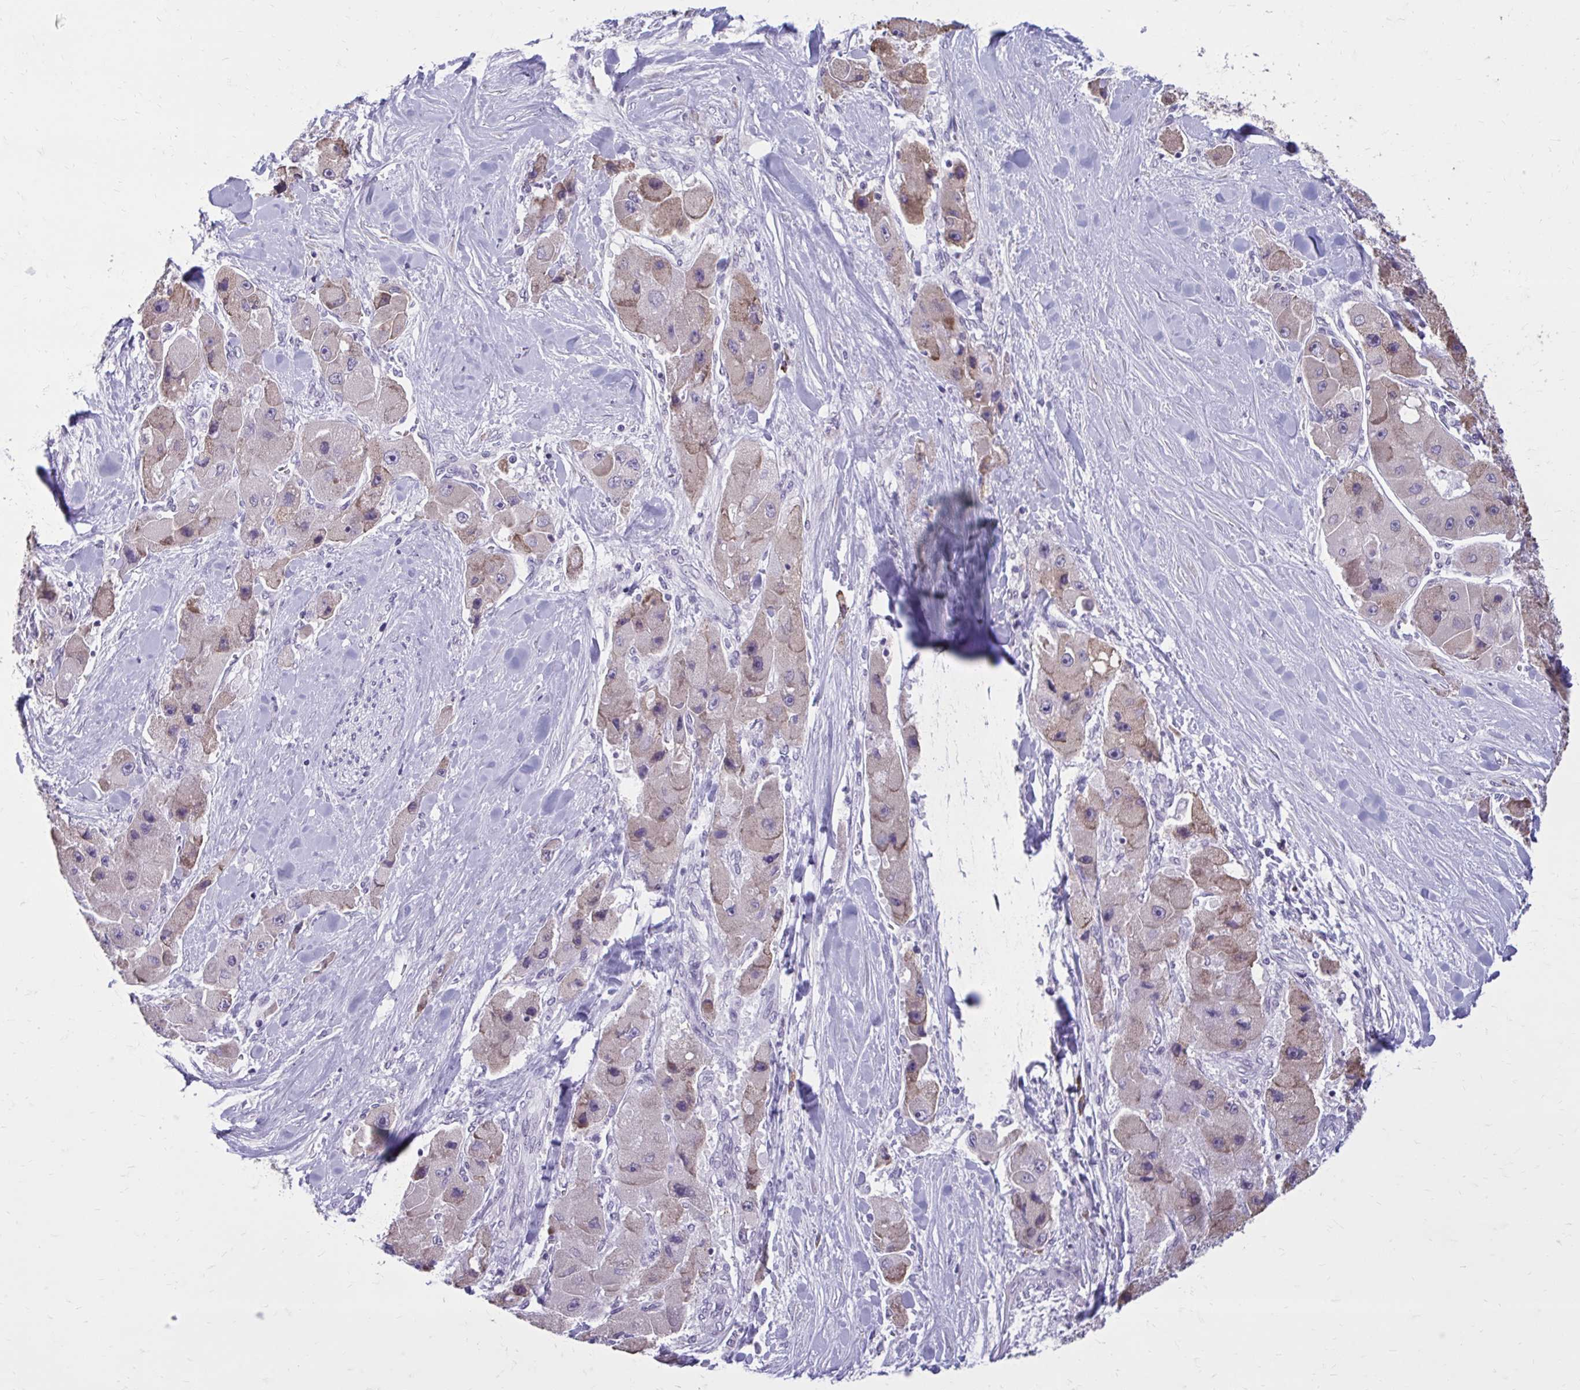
{"staining": {"intensity": "weak", "quantity": "<25%", "location": "cytoplasmic/membranous"}, "tissue": "liver cancer", "cell_type": "Tumor cells", "image_type": "cancer", "snomed": [{"axis": "morphology", "description": "Carcinoma, Hepatocellular, NOS"}, {"axis": "topography", "description": "Liver"}], "caption": "Immunohistochemical staining of human liver cancer (hepatocellular carcinoma) exhibits no significant expression in tumor cells. (DAB IHC, high magnification).", "gene": "PROSER1", "patient": {"sex": "male", "age": 24}}